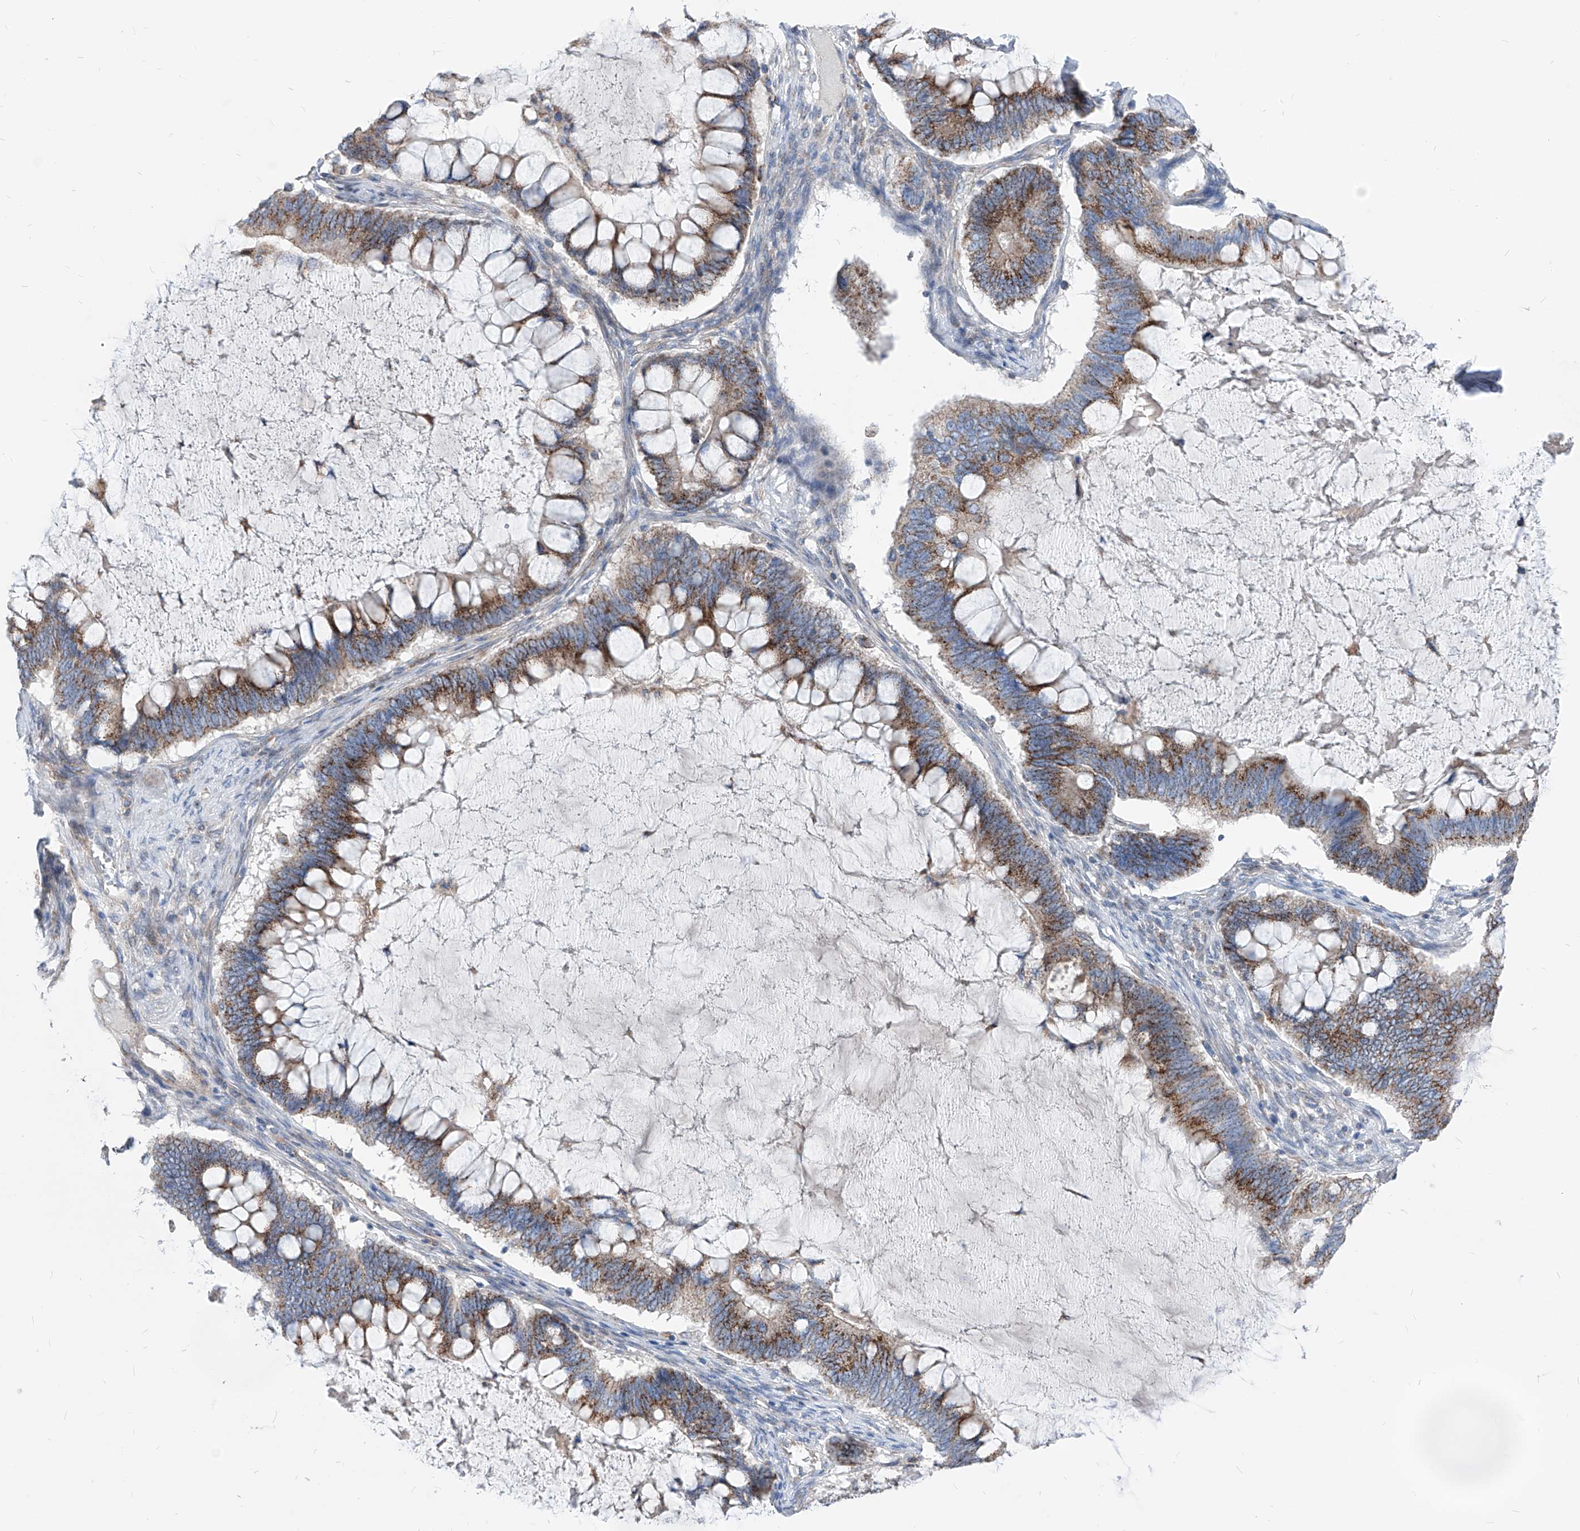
{"staining": {"intensity": "moderate", "quantity": ">75%", "location": "cytoplasmic/membranous"}, "tissue": "ovarian cancer", "cell_type": "Tumor cells", "image_type": "cancer", "snomed": [{"axis": "morphology", "description": "Cystadenocarcinoma, mucinous, NOS"}, {"axis": "topography", "description": "Ovary"}], "caption": "Mucinous cystadenocarcinoma (ovarian) was stained to show a protein in brown. There is medium levels of moderate cytoplasmic/membranous expression in approximately >75% of tumor cells.", "gene": "AGPS", "patient": {"sex": "female", "age": 61}}